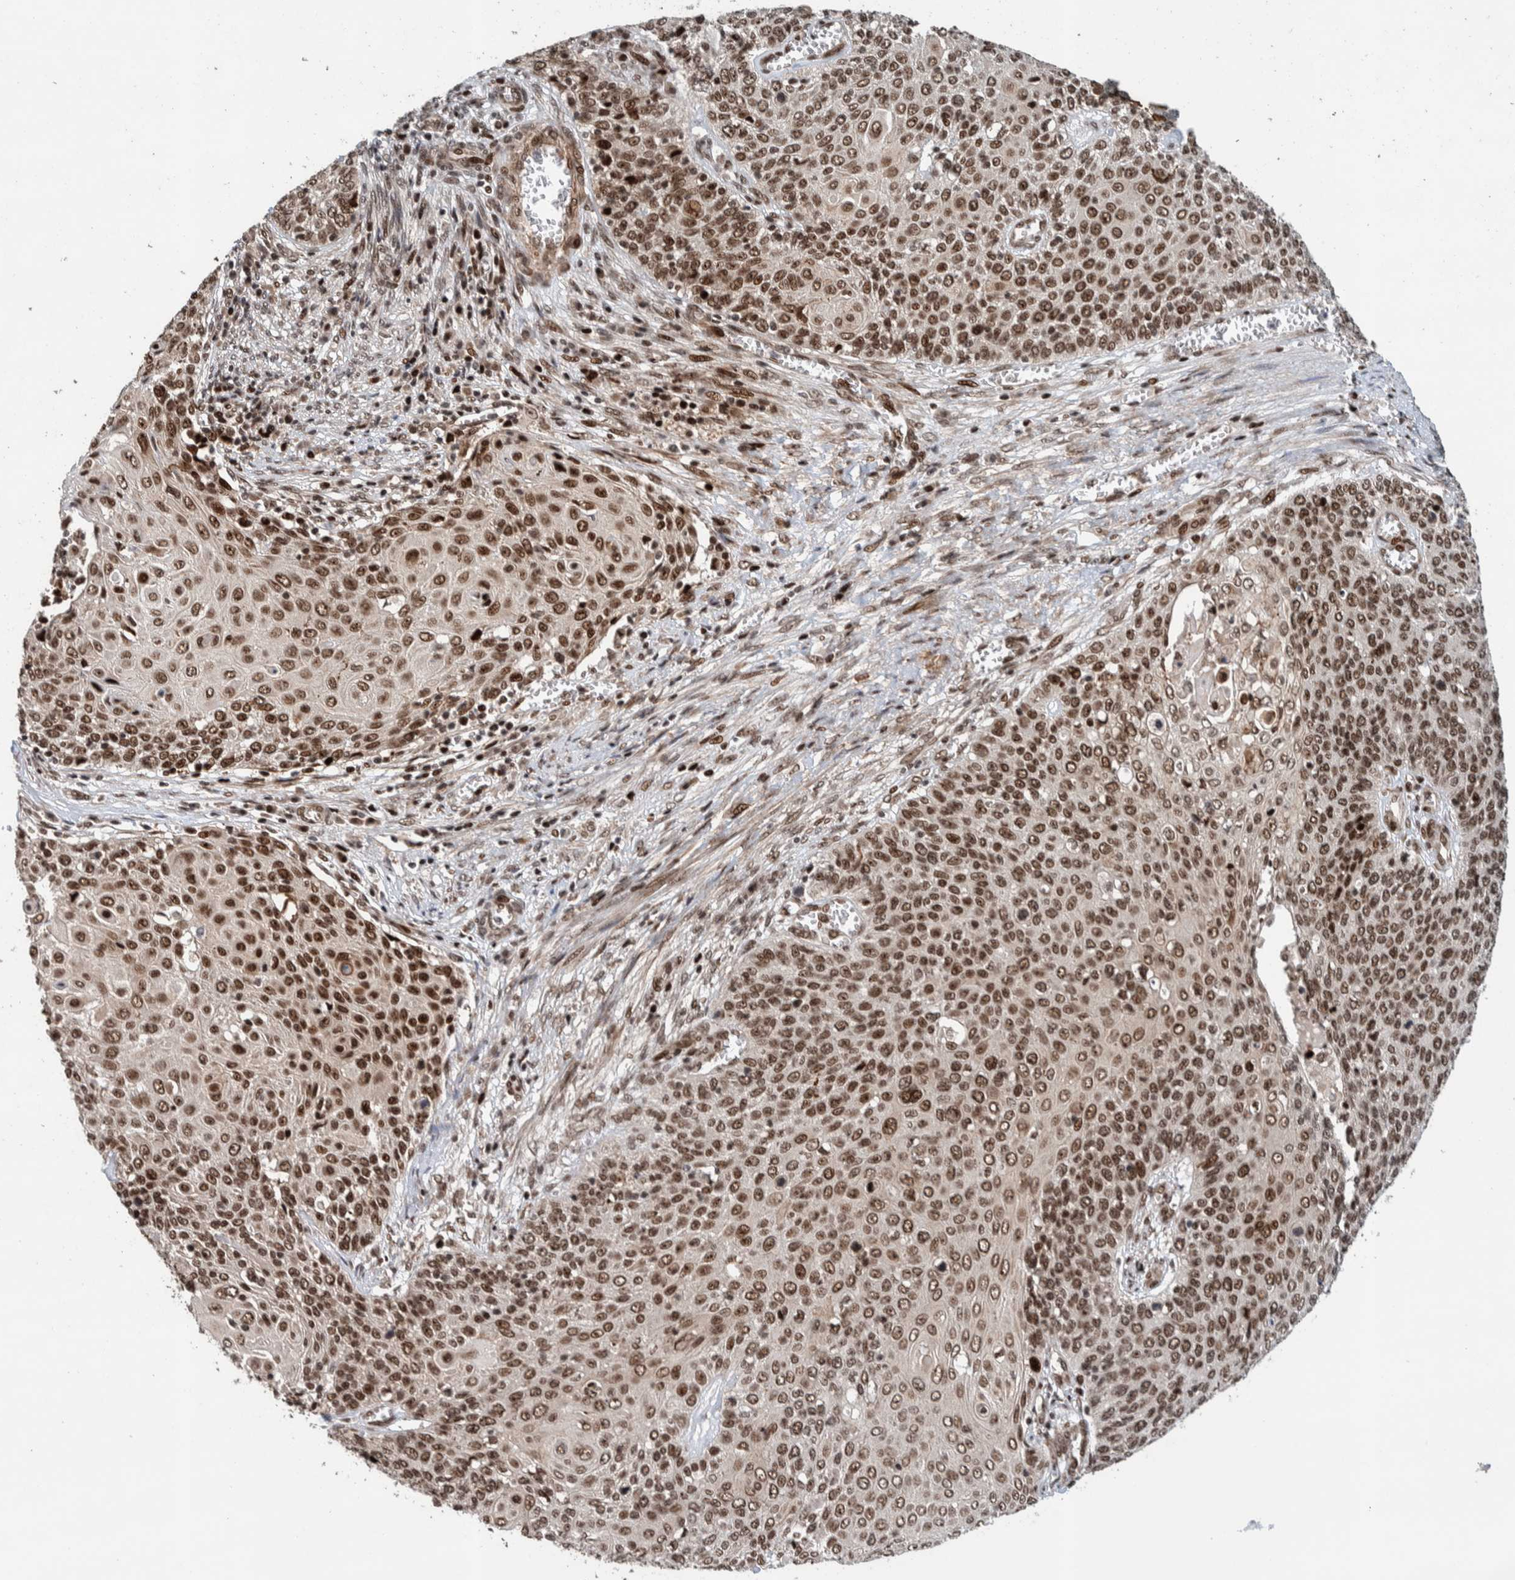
{"staining": {"intensity": "moderate", "quantity": ">75%", "location": "nuclear"}, "tissue": "cervical cancer", "cell_type": "Tumor cells", "image_type": "cancer", "snomed": [{"axis": "morphology", "description": "Squamous cell carcinoma, NOS"}, {"axis": "topography", "description": "Cervix"}], "caption": "Immunohistochemical staining of human squamous cell carcinoma (cervical) reveals medium levels of moderate nuclear expression in about >75% of tumor cells. (DAB (3,3'-diaminobenzidine) IHC, brown staining for protein, blue staining for nuclei).", "gene": "CHD4", "patient": {"sex": "female", "age": 39}}